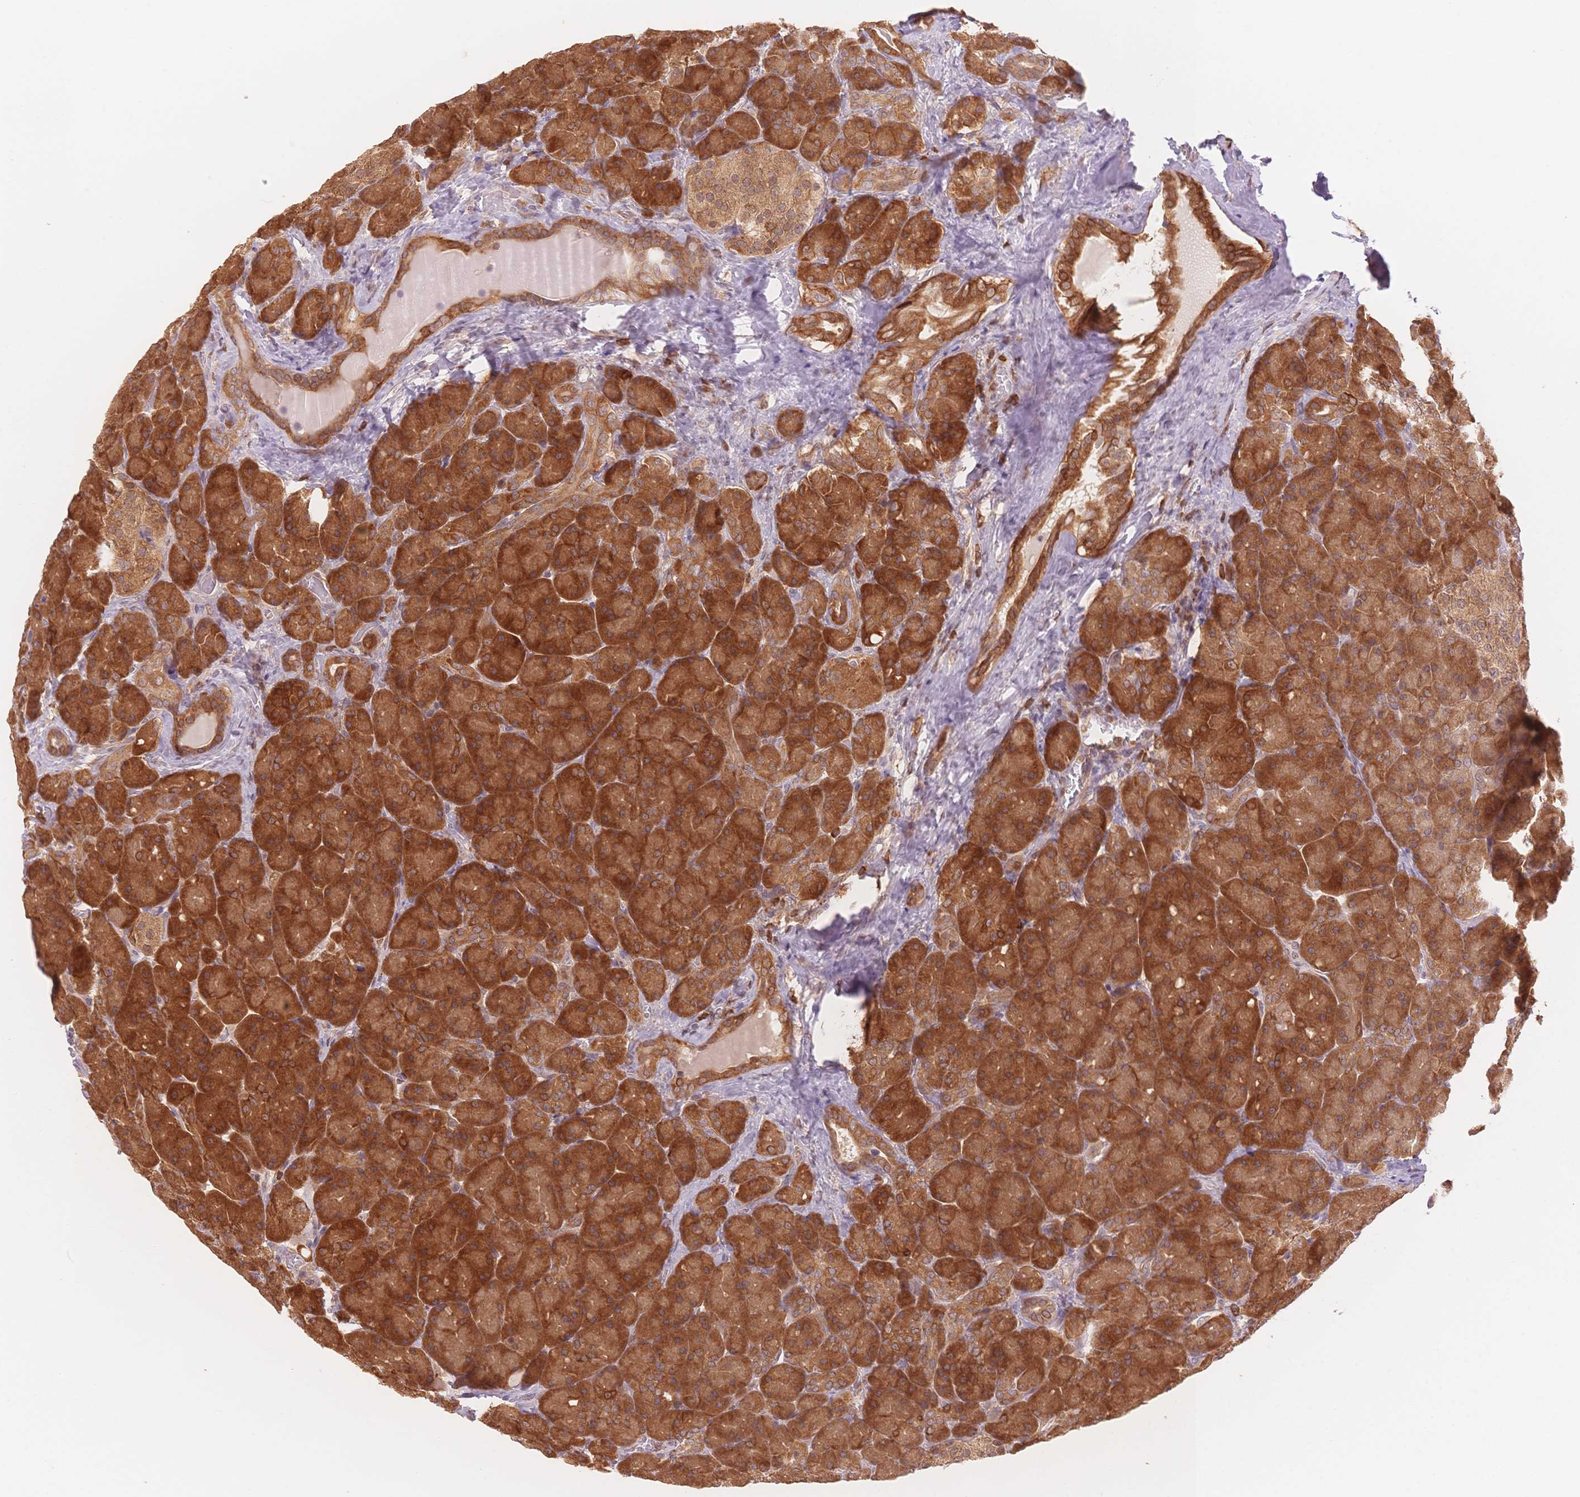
{"staining": {"intensity": "strong", "quantity": ">75%", "location": "cytoplasmic/membranous"}, "tissue": "pancreas", "cell_type": "Exocrine glandular cells", "image_type": "normal", "snomed": [{"axis": "morphology", "description": "Normal tissue, NOS"}, {"axis": "topography", "description": "Pancreas"}], "caption": "Protein expression analysis of benign pancreas shows strong cytoplasmic/membranous staining in approximately >75% of exocrine glandular cells.", "gene": "STK39", "patient": {"sex": "male", "age": 55}}